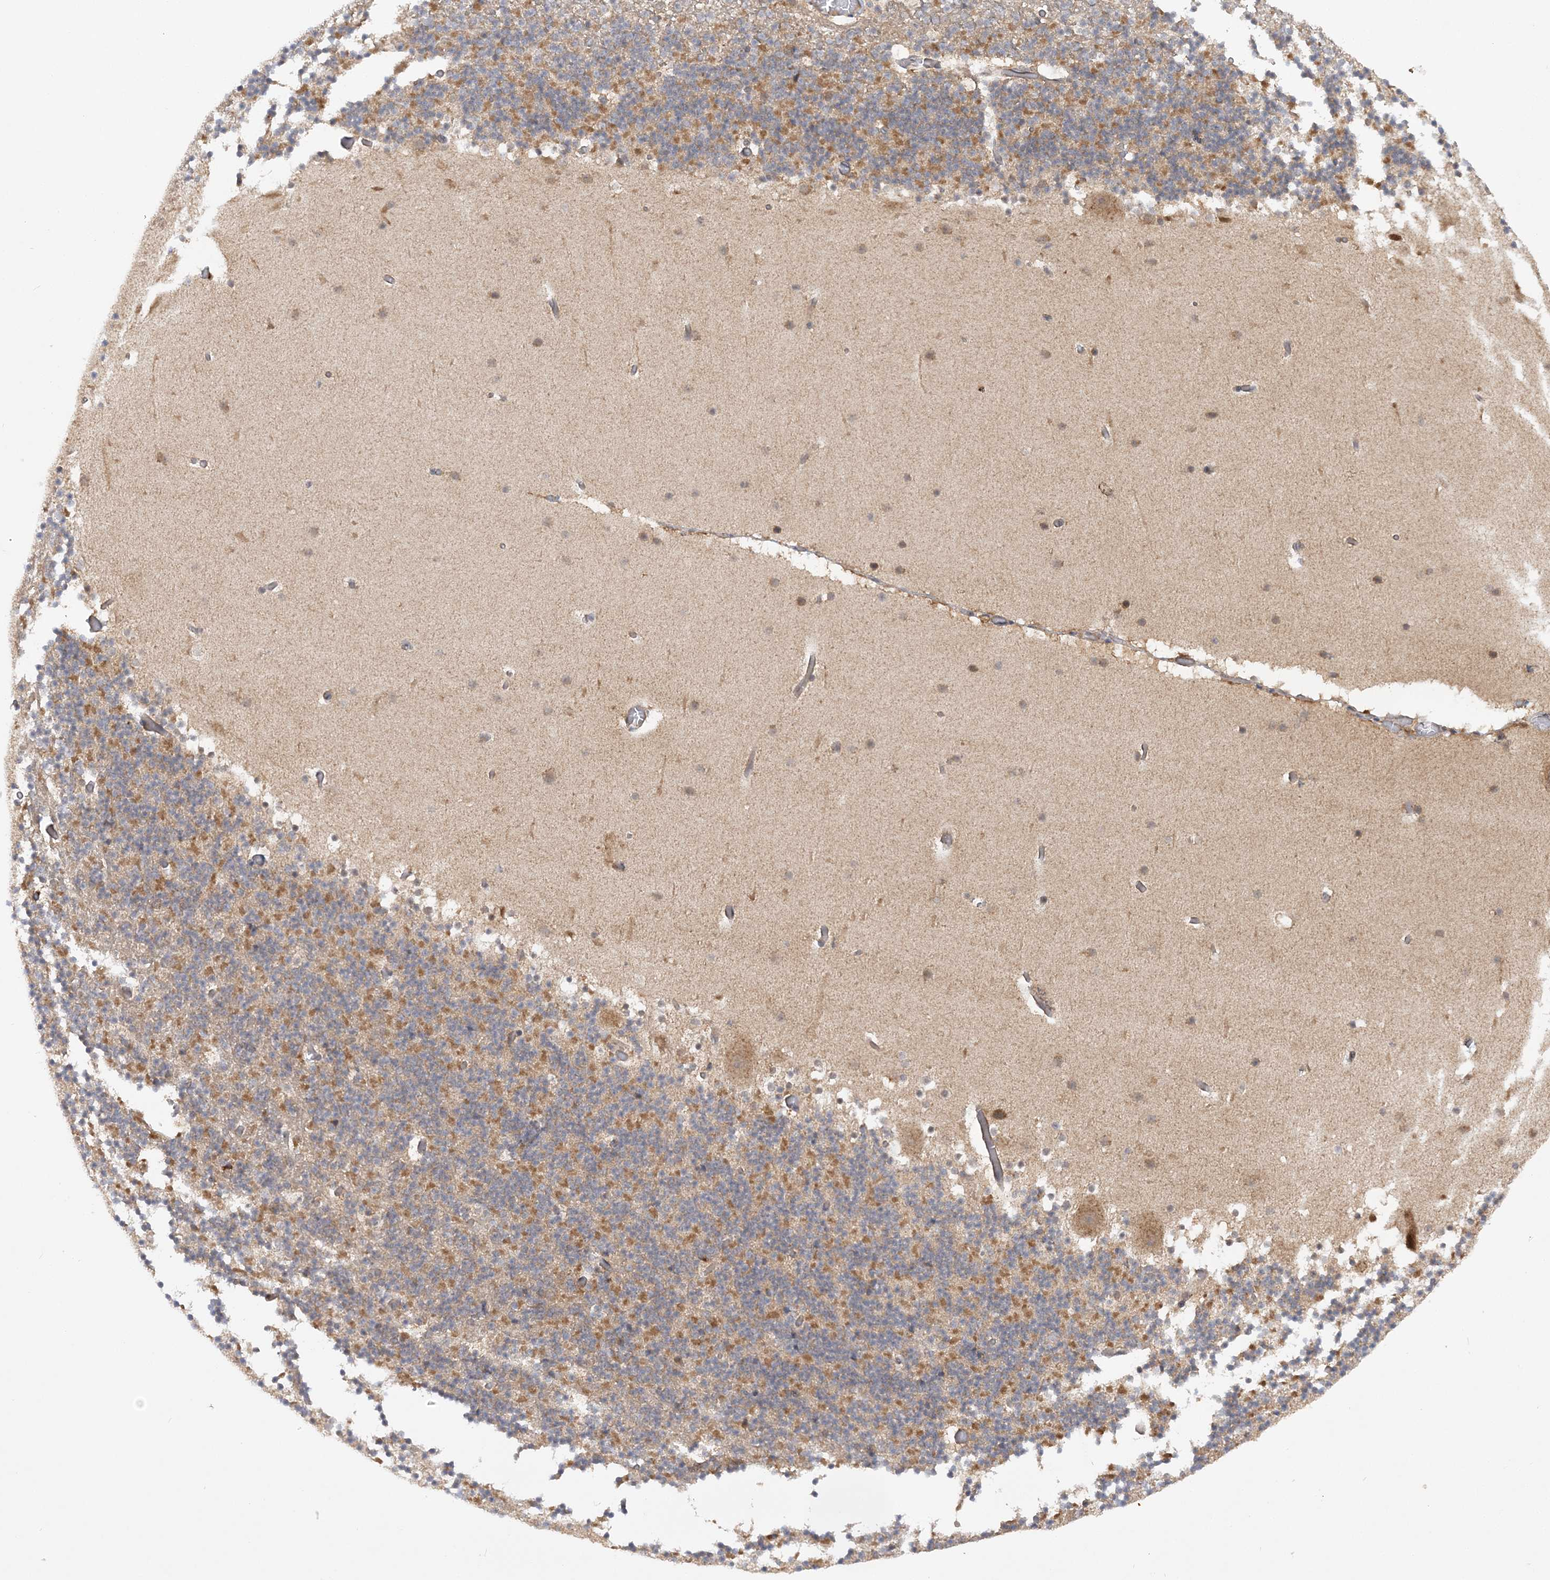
{"staining": {"intensity": "moderate", "quantity": "25%-75%", "location": "cytoplasmic/membranous"}, "tissue": "cerebellum", "cell_type": "Cells in granular layer", "image_type": "normal", "snomed": [{"axis": "morphology", "description": "Normal tissue, NOS"}, {"axis": "topography", "description": "Cerebellum"}], "caption": "Immunohistochemical staining of benign human cerebellum shows medium levels of moderate cytoplasmic/membranous staining in approximately 25%-75% of cells in granular layer.", "gene": "MMADHC", "patient": {"sex": "male", "age": 57}}